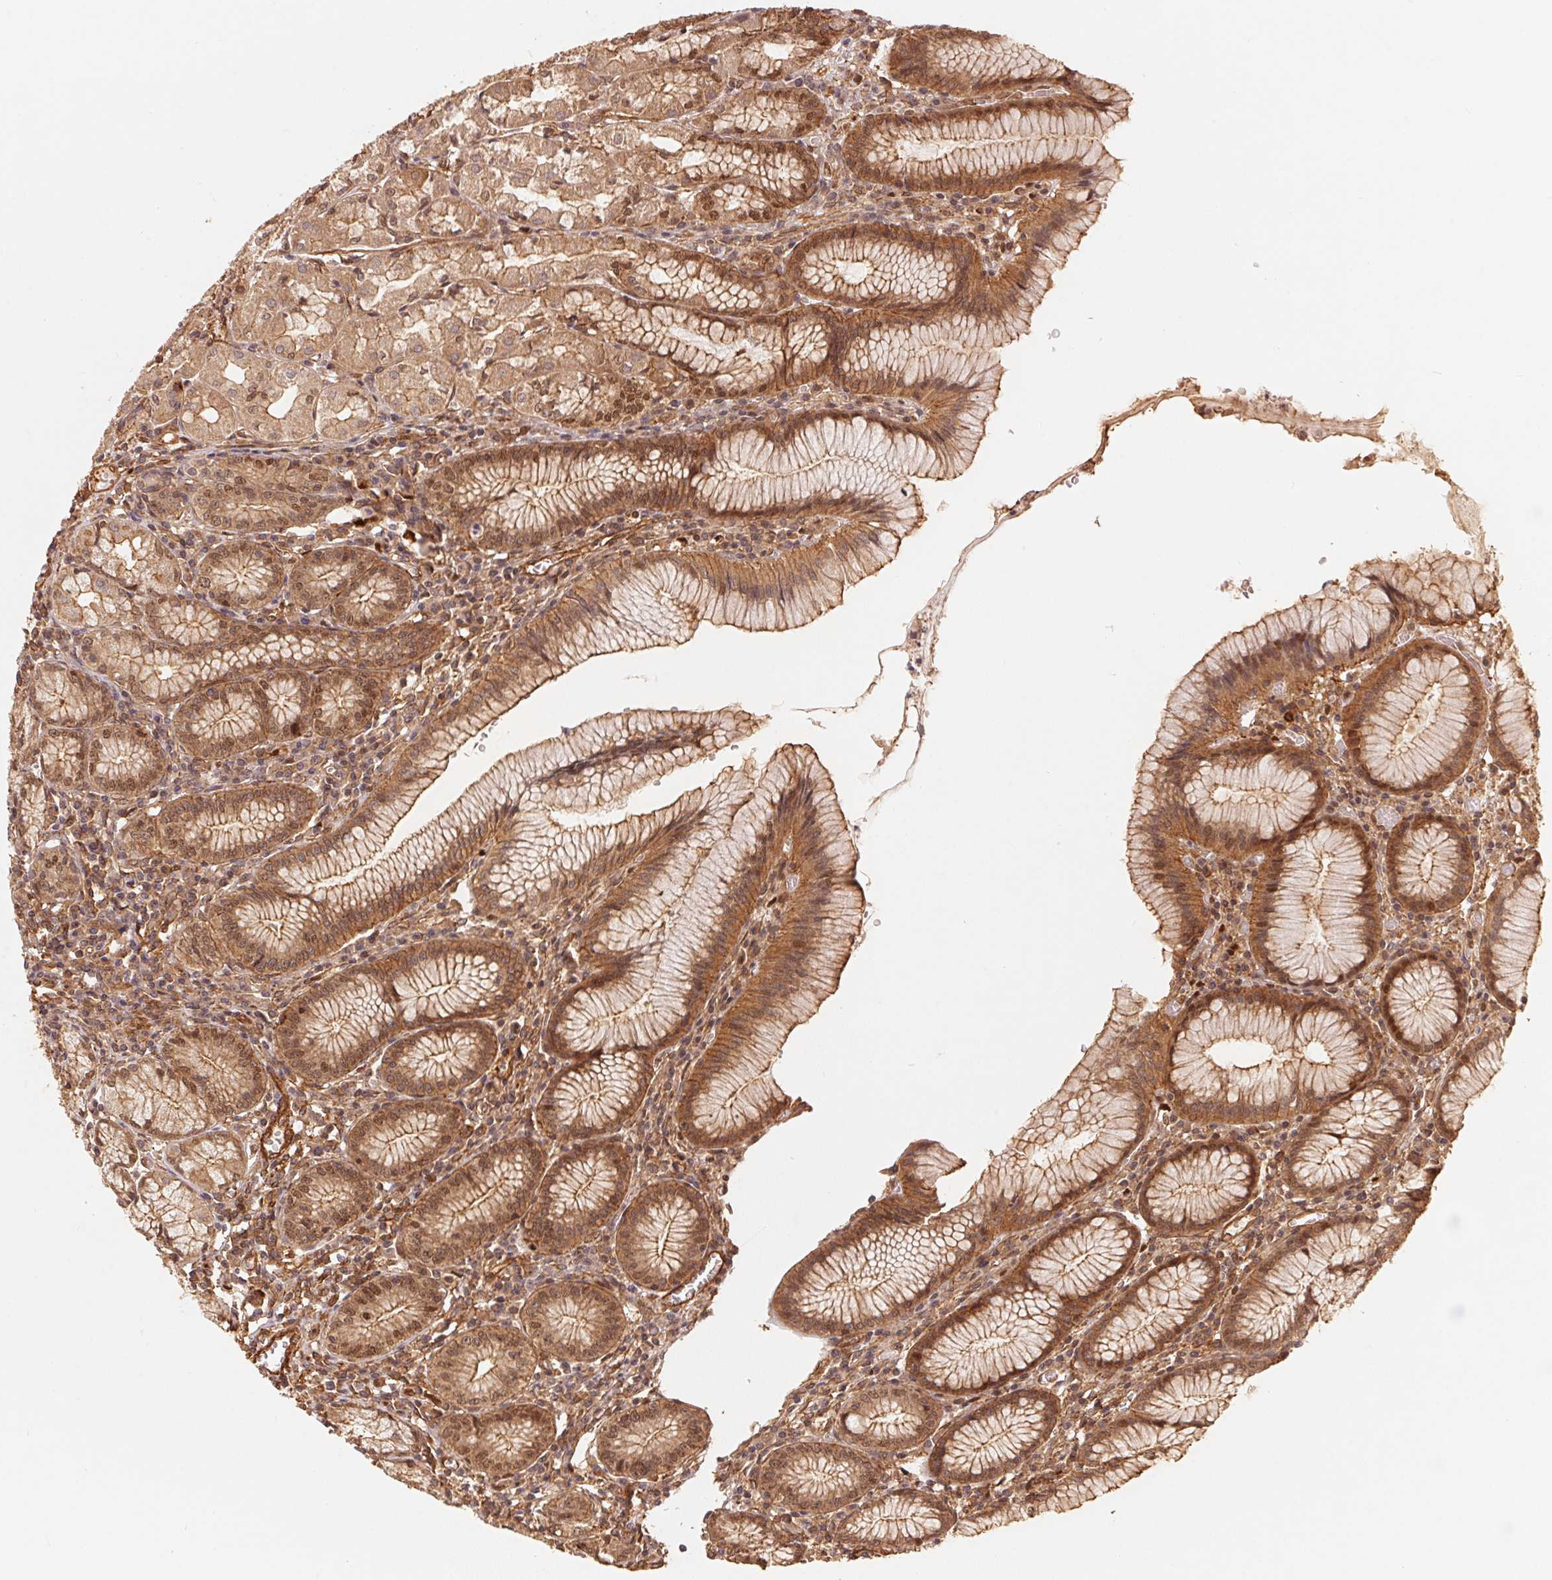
{"staining": {"intensity": "moderate", "quantity": ">75%", "location": "cytoplasmic/membranous,nuclear"}, "tissue": "stomach", "cell_type": "Glandular cells", "image_type": "normal", "snomed": [{"axis": "morphology", "description": "Normal tissue, NOS"}, {"axis": "topography", "description": "Stomach"}], "caption": "Brown immunohistochemical staining in normal human stomach exhibits moderate cytoplasmic/membranous,nuclear expression in about >75% of glandular cells.", "gene": "TNIP2", "patient": {"sex": "male", "age": 55}}